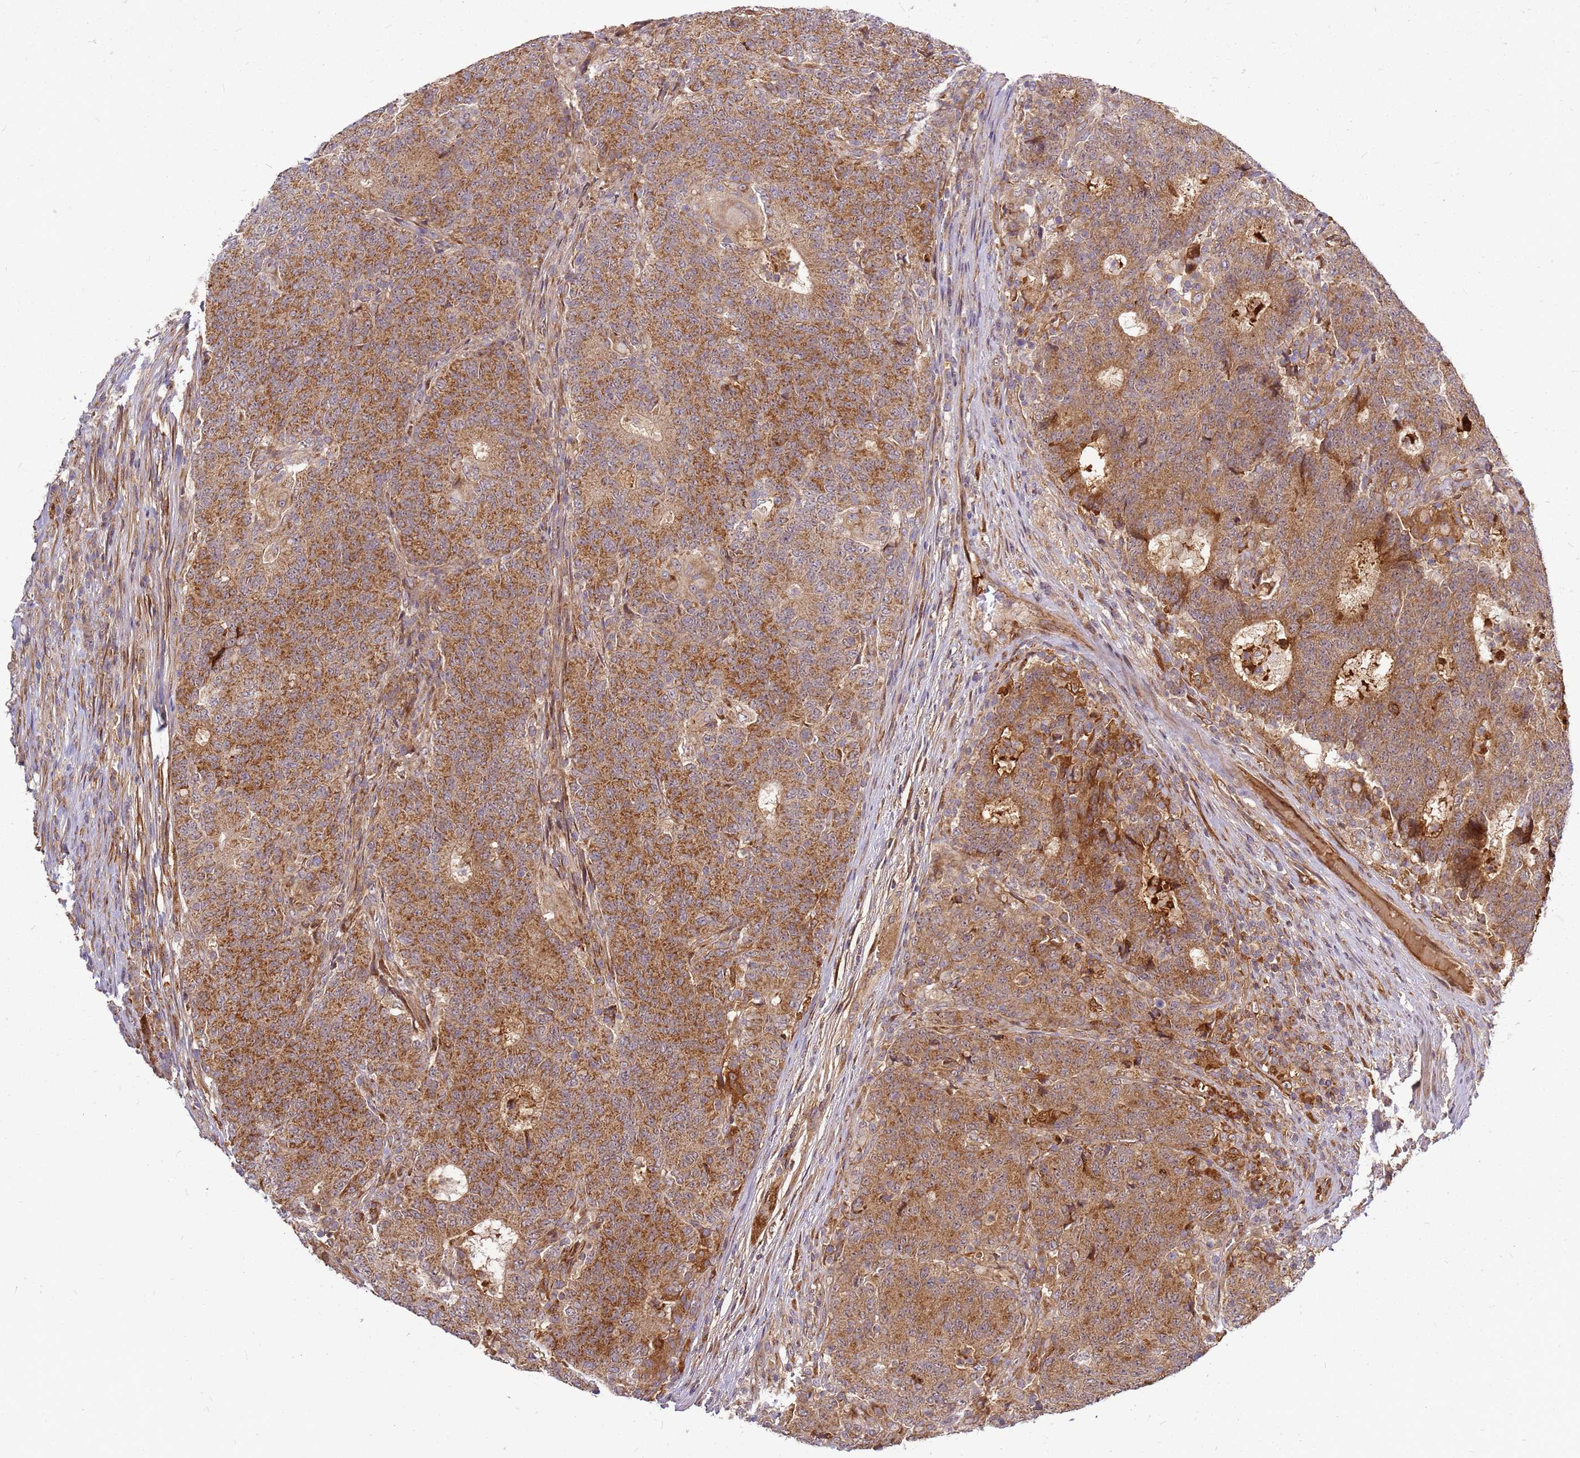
{"staining": {"intensity": "moderate", "quantity": ">75%", "location": "cytoplasmic/membranous"}, "tissue": "colorectal cancer", "cell_type": "Tumor cells", "image_type": "cancer", "snomed": [{"axis": "morphology", "description": "Adenocarcinoma, NOS"}, {"axis": "topography", "description": "Colon"}], "caption": "Human colorectal cancer (adenocarcinoma) stained with a brown dye exhibits moderate cytoplasmic/membranous positive staining in about >75% of tumor cells.", "gene": "CCDC159", "patient": {"sex": "female", "age": 75}}